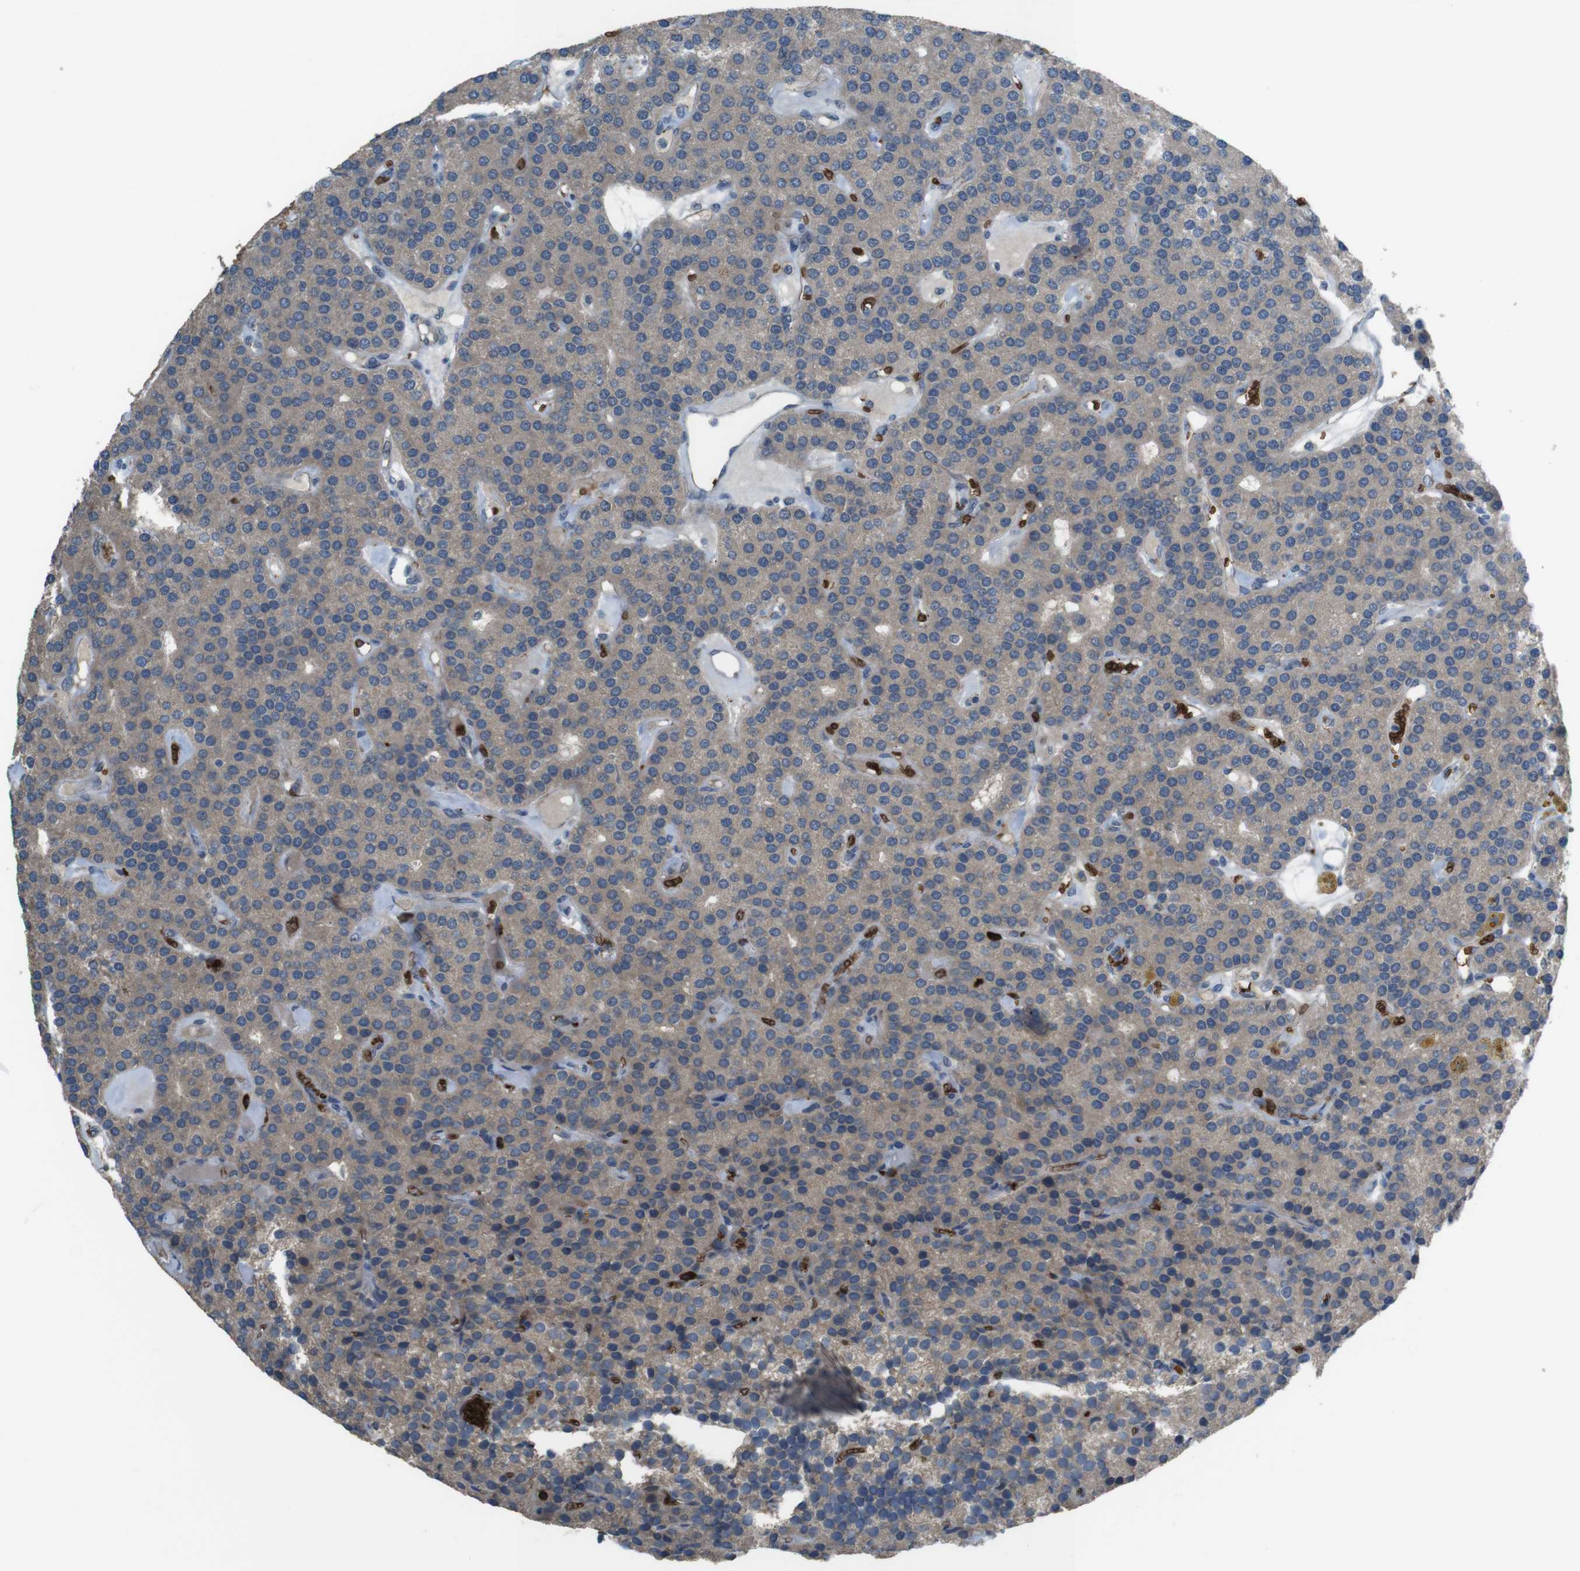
{"staining": {"intensity": "moderate", "quantity": ">75%", "location": "cytoplasmic/membranous"}, "tissue": "parathyroid gland", "cell_type": "Glandular cells", "image_type": "normal", "snomed": [{"axis": "morphology", "description": "Normal tissue, NOS"}, {"axis": "morphology", "description": "Adenoma, NOS"}, {"axis": "topography", "description": "Parathyroid gland"}], "caption": "Benign parathyroid gland was stained to show a protein in brown. There is medium levels of moderate cytoplasmic/membranous expression in approximately >75% of glandular cells.", "gene": "GYPA", "patient": {"sex": "female", "age": 86}}